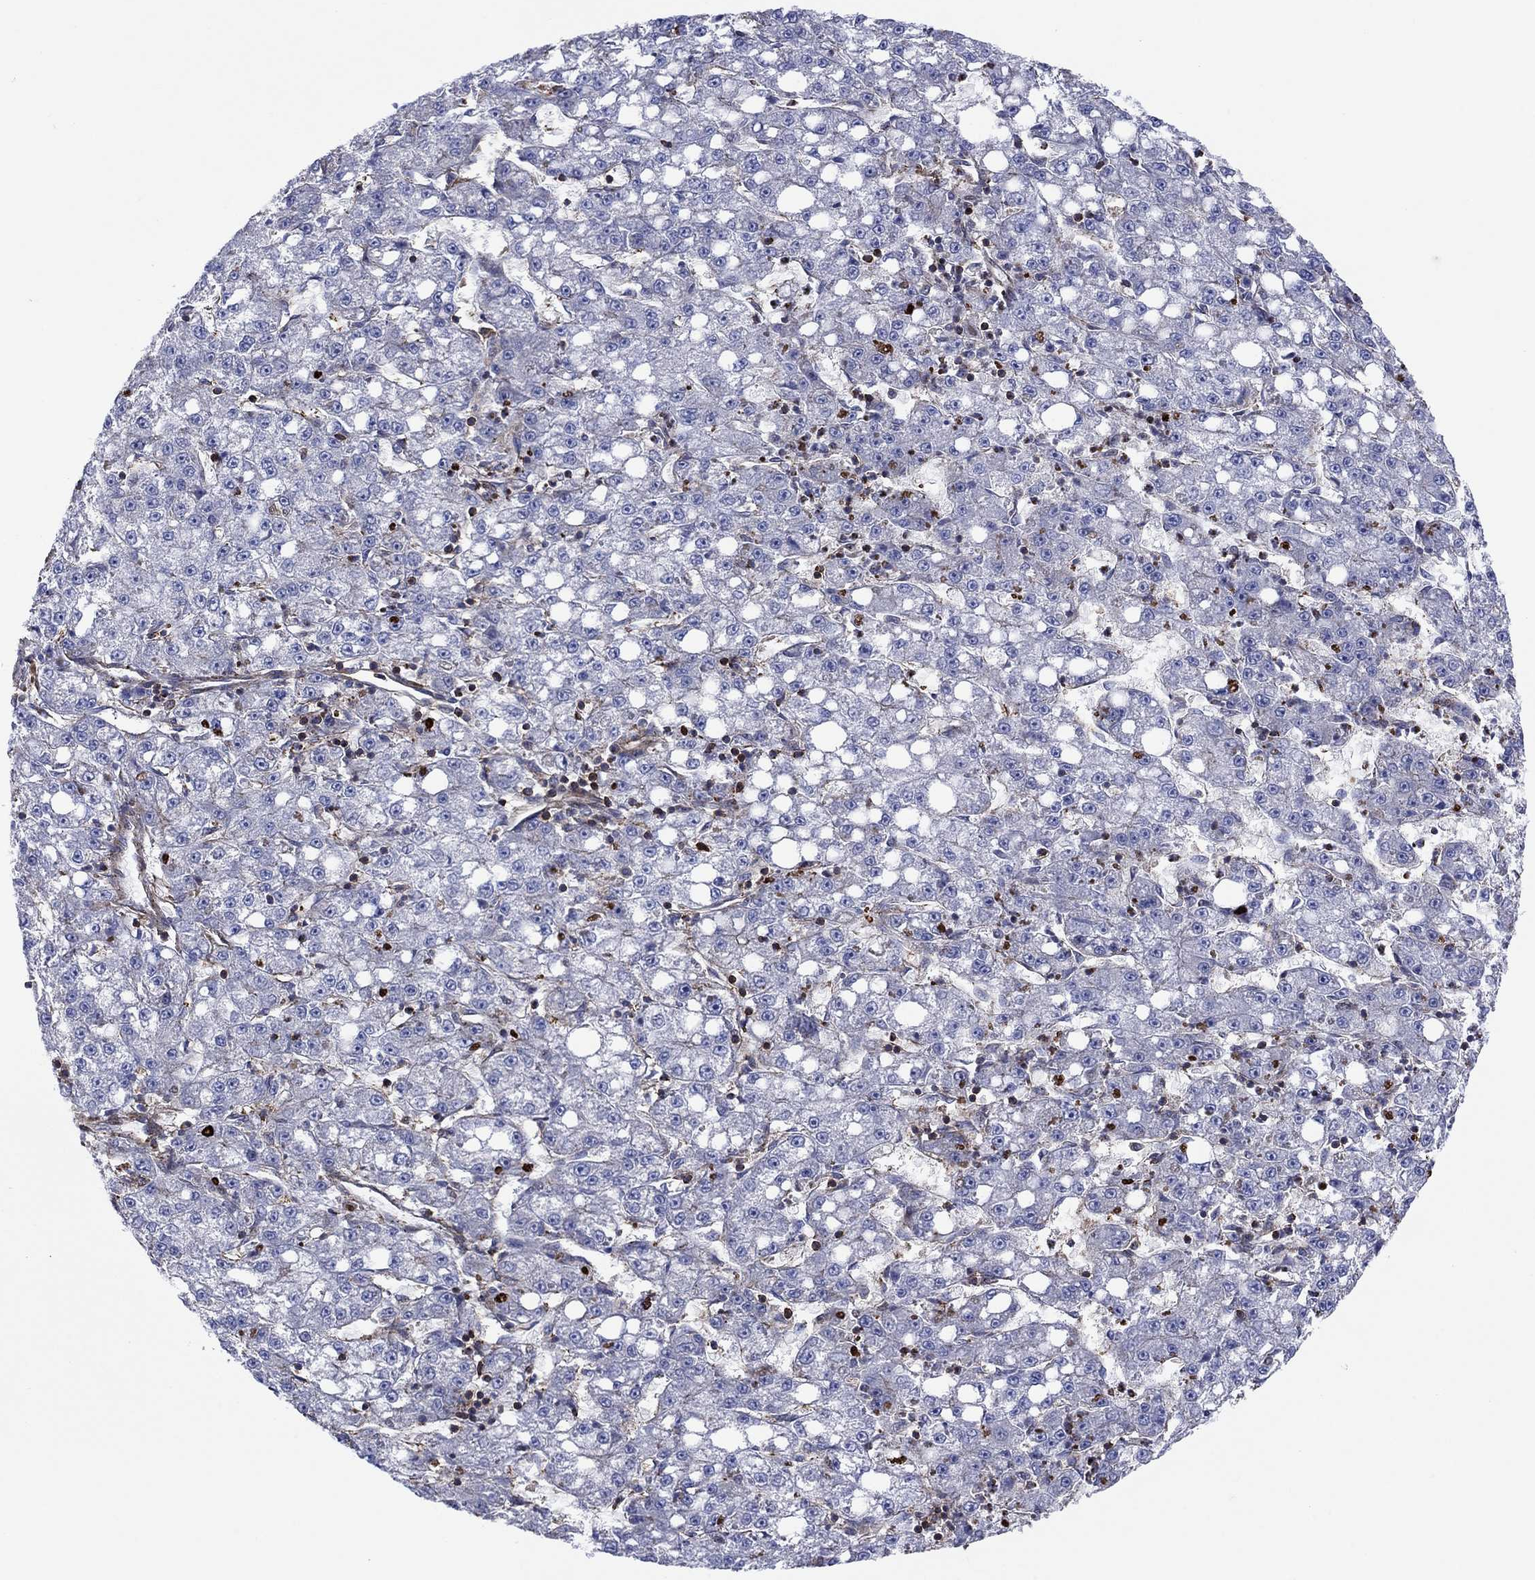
{"staining": {"intensity": "negative", "quantity": "none", "location": "none"}, "tissue": "liver cancer", "cell_type": "Tumor cells", "image_type": "cancer", "snomed": [{"axis": "morphology", "description": "Carcinoma, Hepatocellular, NOS"}, {"axis": "topography", "description": "Liver"}], "caption": "Image shows no protein expression in tumor cells of hepatocellular carcinoma (liver) tissue.", "gene": "PAG1", "patient": {"sex": "female", "age": 65}}